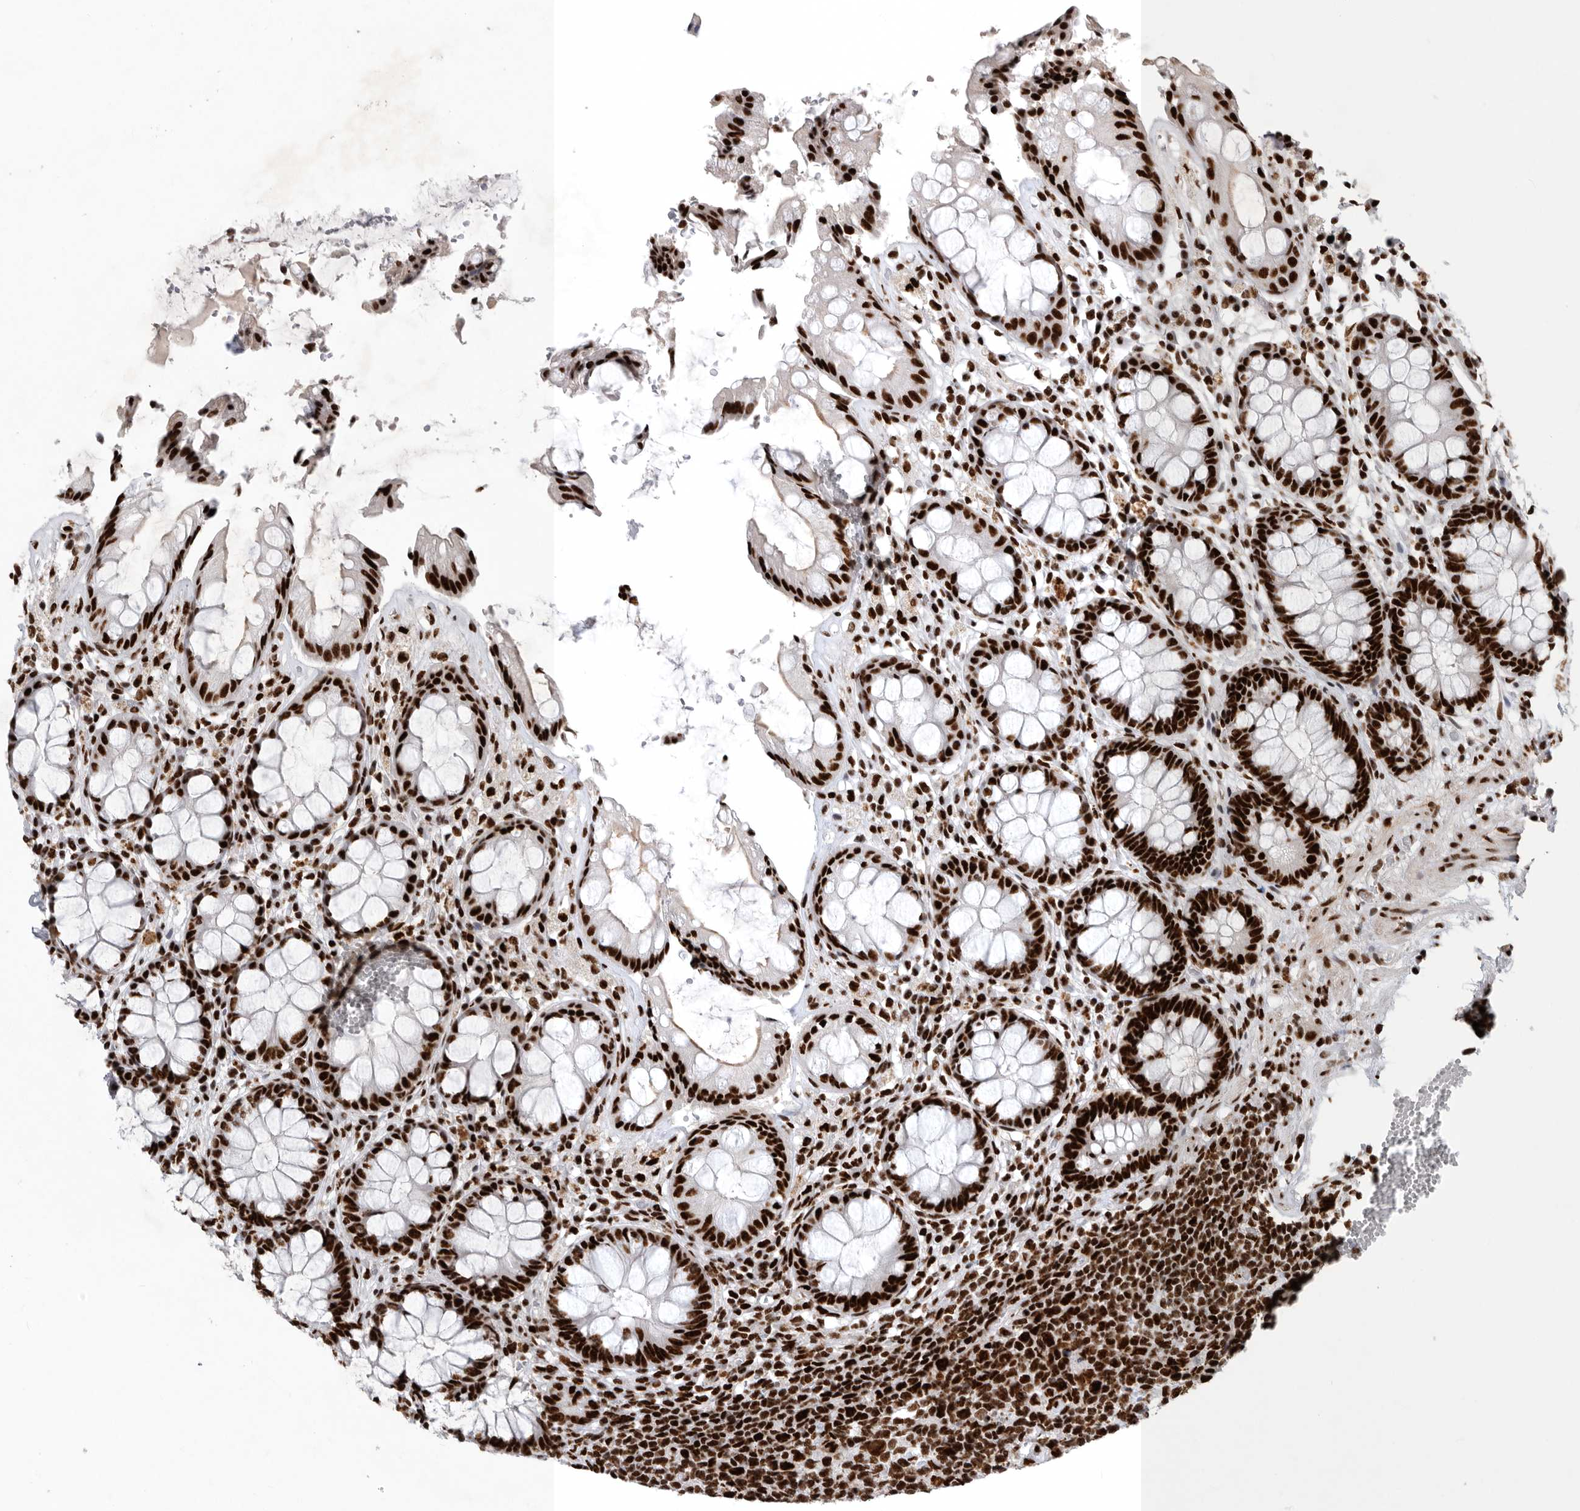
{"staining": {"intensity": "strong", "quantity": ">75%", "location": "nuclear"}, "tissue": "rectum", "cell_type": "Glandular cells", "image_type": "normal", "snomed": [{"axis": "morphology", "description": "Normal tissue, NOS"}, {"axis": "topography", "description": "Rectum"}], "caption": "The immunohistochemical stain labels strong nuclear staining in glandular cells of normal rectum.", "gene": "BCLAF1", "patient": {"sex": "male", "age": 64}}